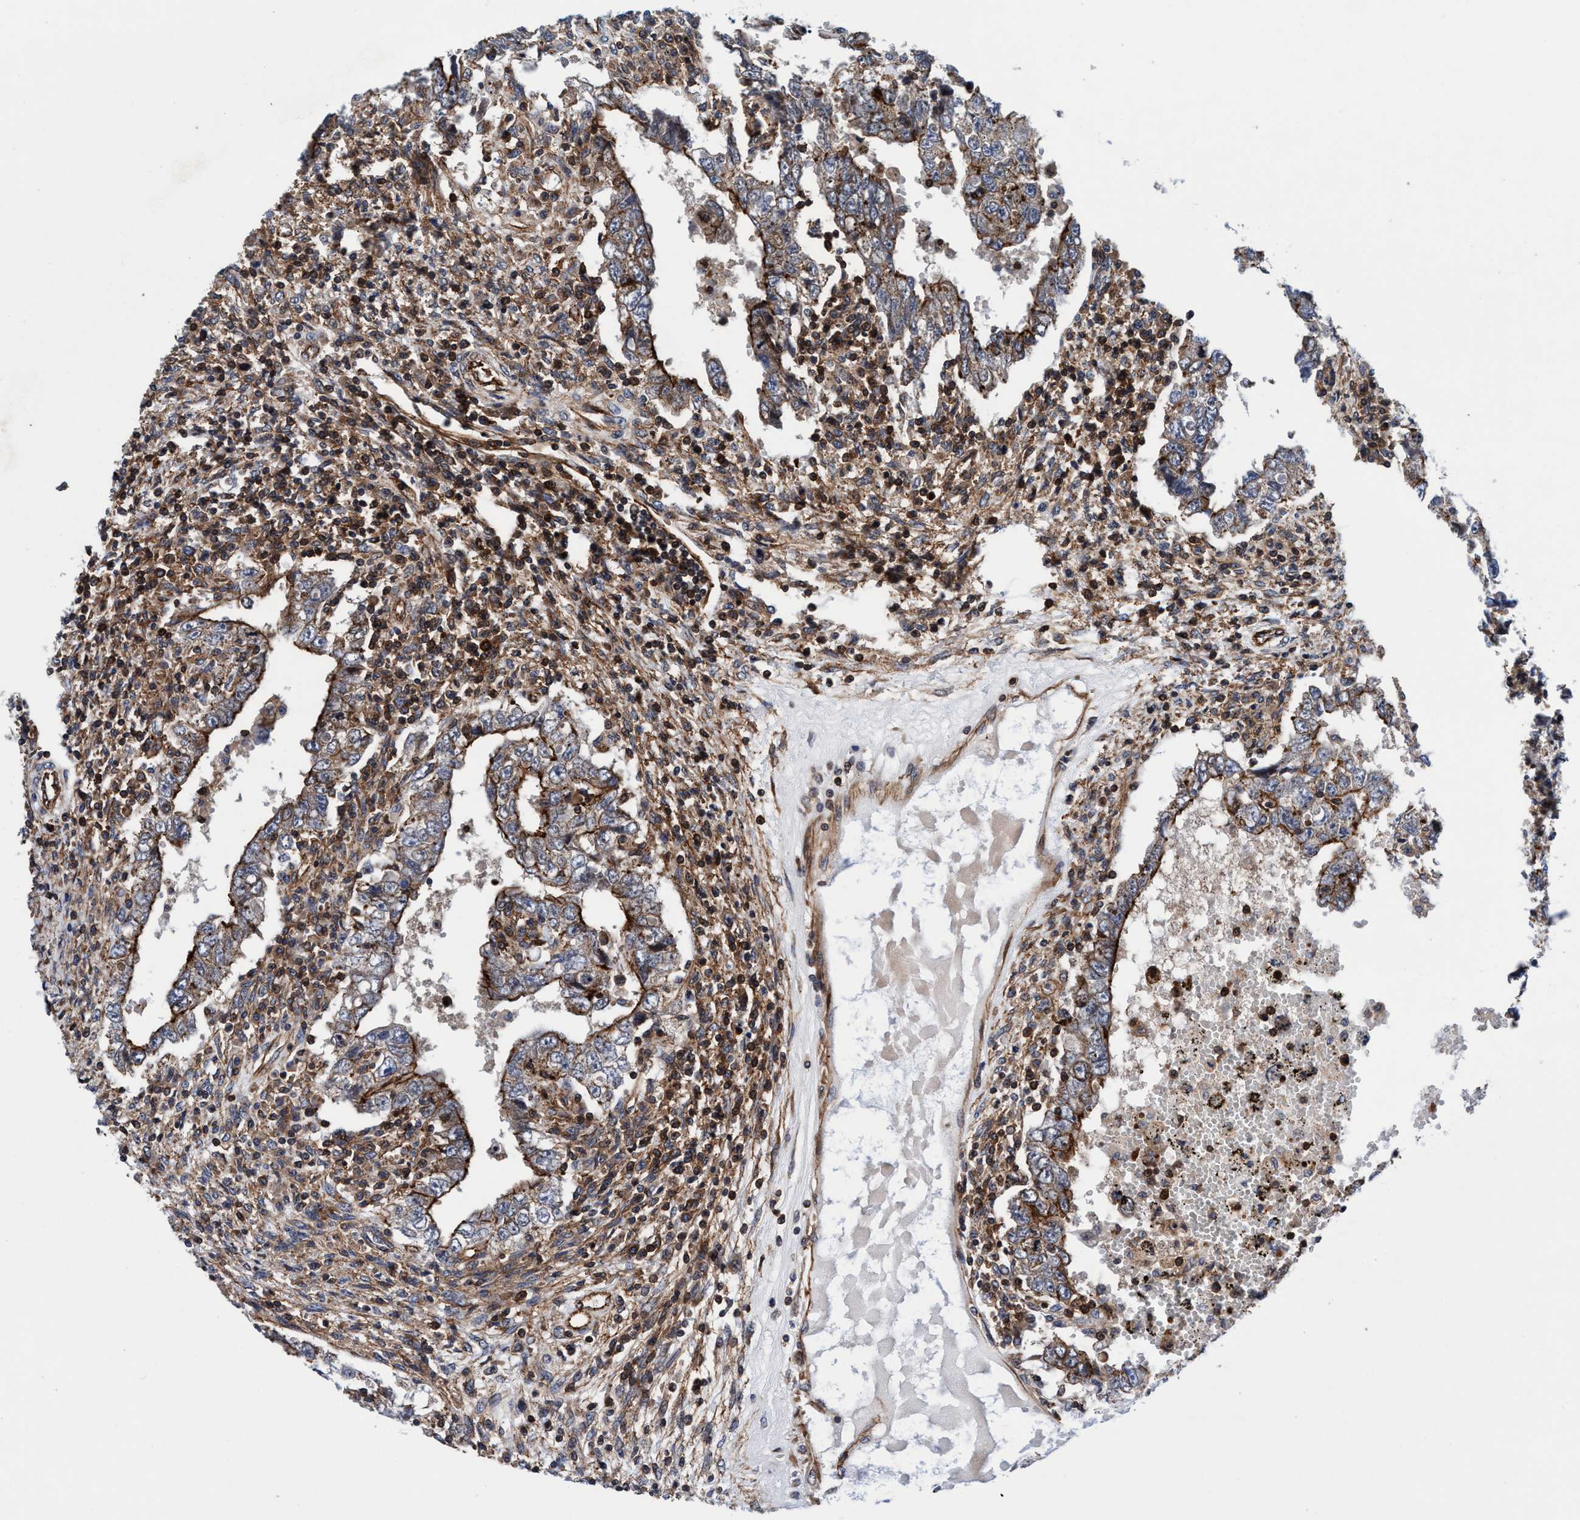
{"staining": {"intensity": "strong", "quantity": "25%-75%", "location": "cytoplasmic/membranous"}, "tissue": "testis cancer", "cell_type": "Tumor cells", "image_type": "cancer", "snomed": [{"axis": "morphology", "description": "Carcinoma, Embryonal, NOS"}, {"axis": "topography", "description": "Testis"}], "caption": "DAB (3,3'-diaminobenzidine) immunohistochemical staining of testis cancer (embryonal carcinoma) demonstrates strong cytoplasmic/membranous protein positivity in about 25%-75% of tumor cells. Using DAB (brown) and hematoxylin (blue) stains, captured at high magnification using brightfield microscopy.", "gene": "MCM3AP", "patient": {"sex": "male", "age": 26}}